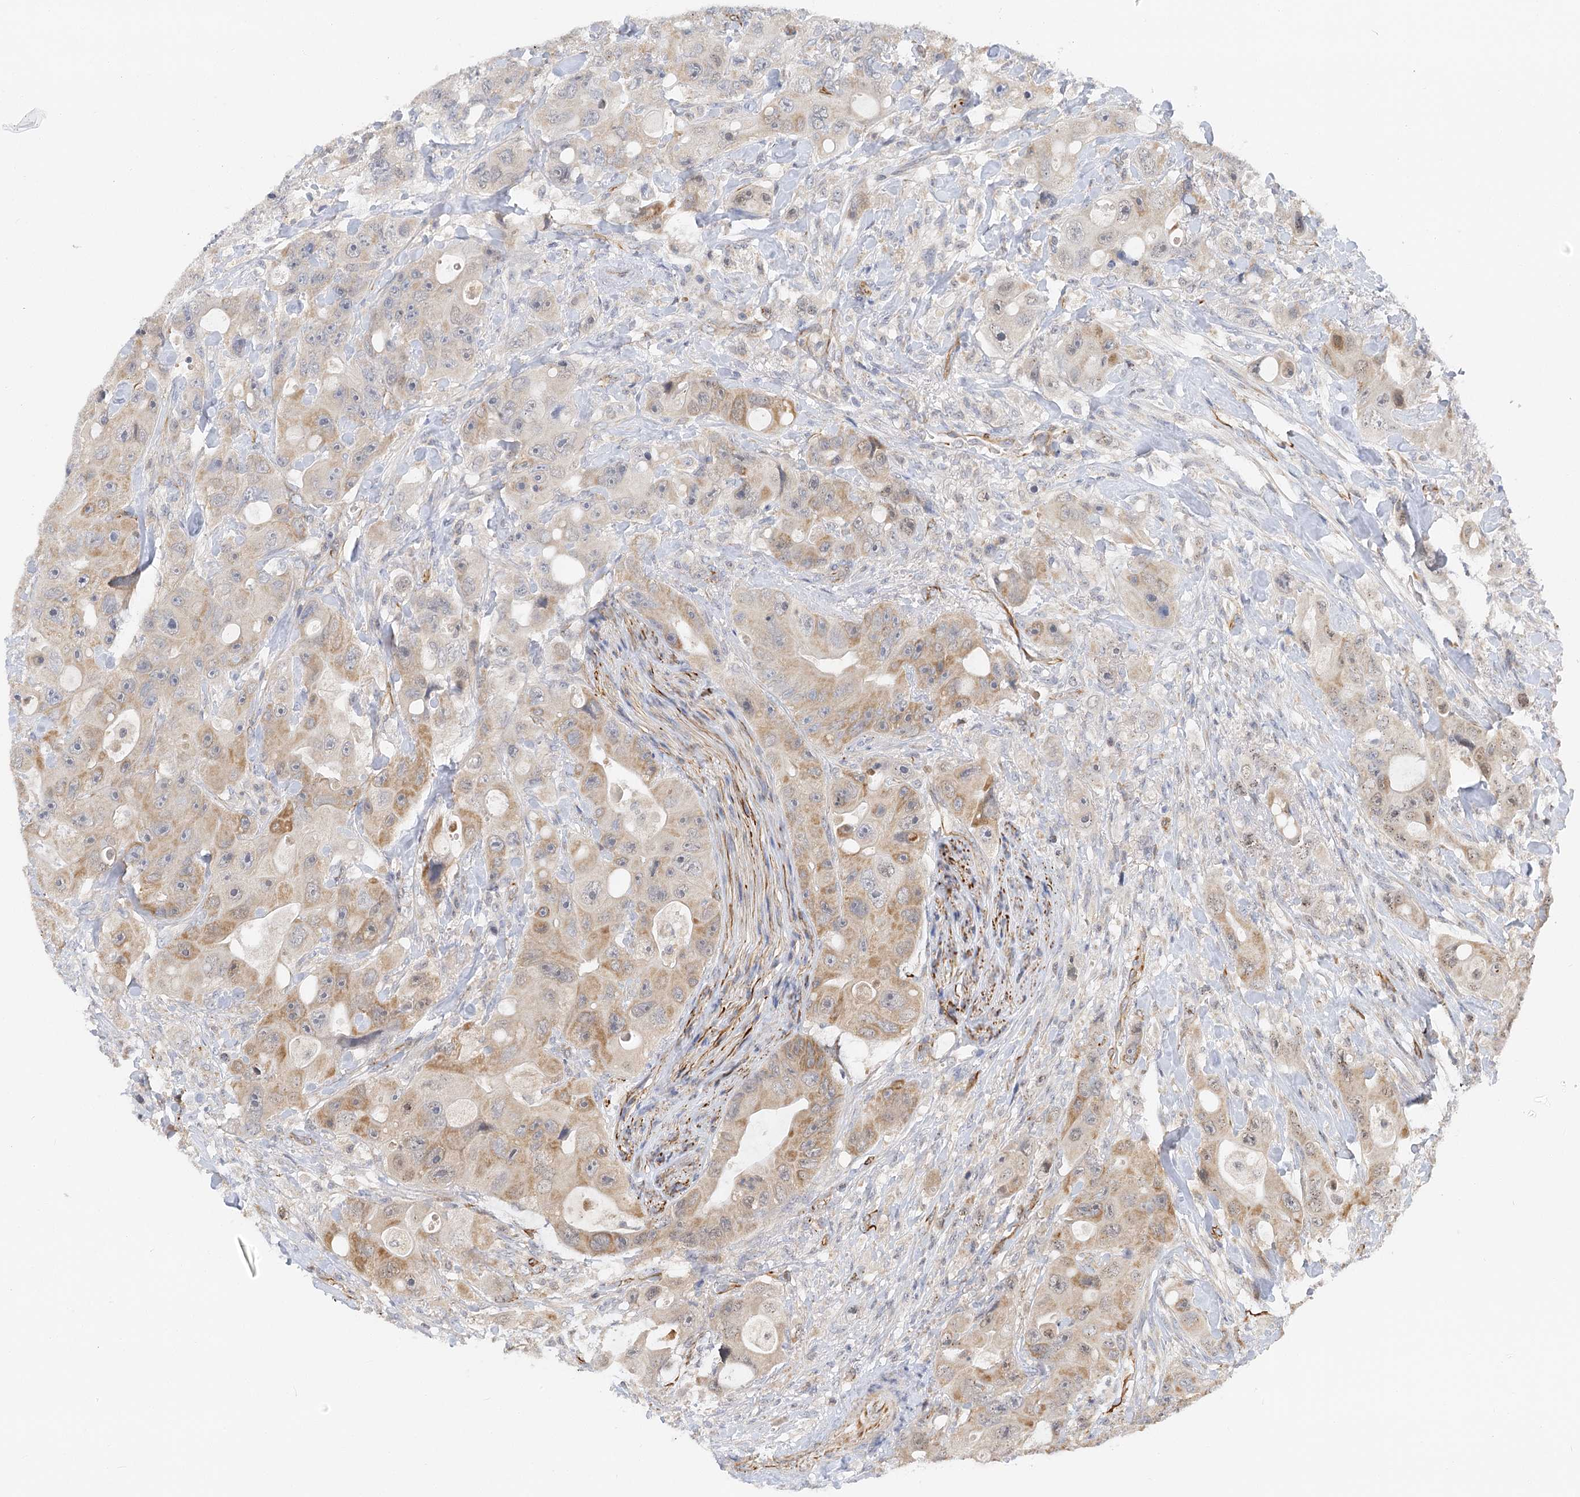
{"staining": {"intensity": "moderate", "quantity": "<25%", "location": "cytoplasmic/membranous"}, "tissue": "colorectal cancer", "cell_type": "Tumor cells", "image_type": "cancer", "snomed": [{"axis": "morphology", "description": "Adenocarcinoma, NOS"}, {"axis": "topography", "description": "Colon"}], "caption": "Immunohistochemical staining of colorectal cancer (adenocarcinoma) exhibits moderate cytoplasmic/membranous protein positivity in approximately <25% of tumor cells.", "gene": "NELL2", "patient": {"sex": "female", "age": 46}}